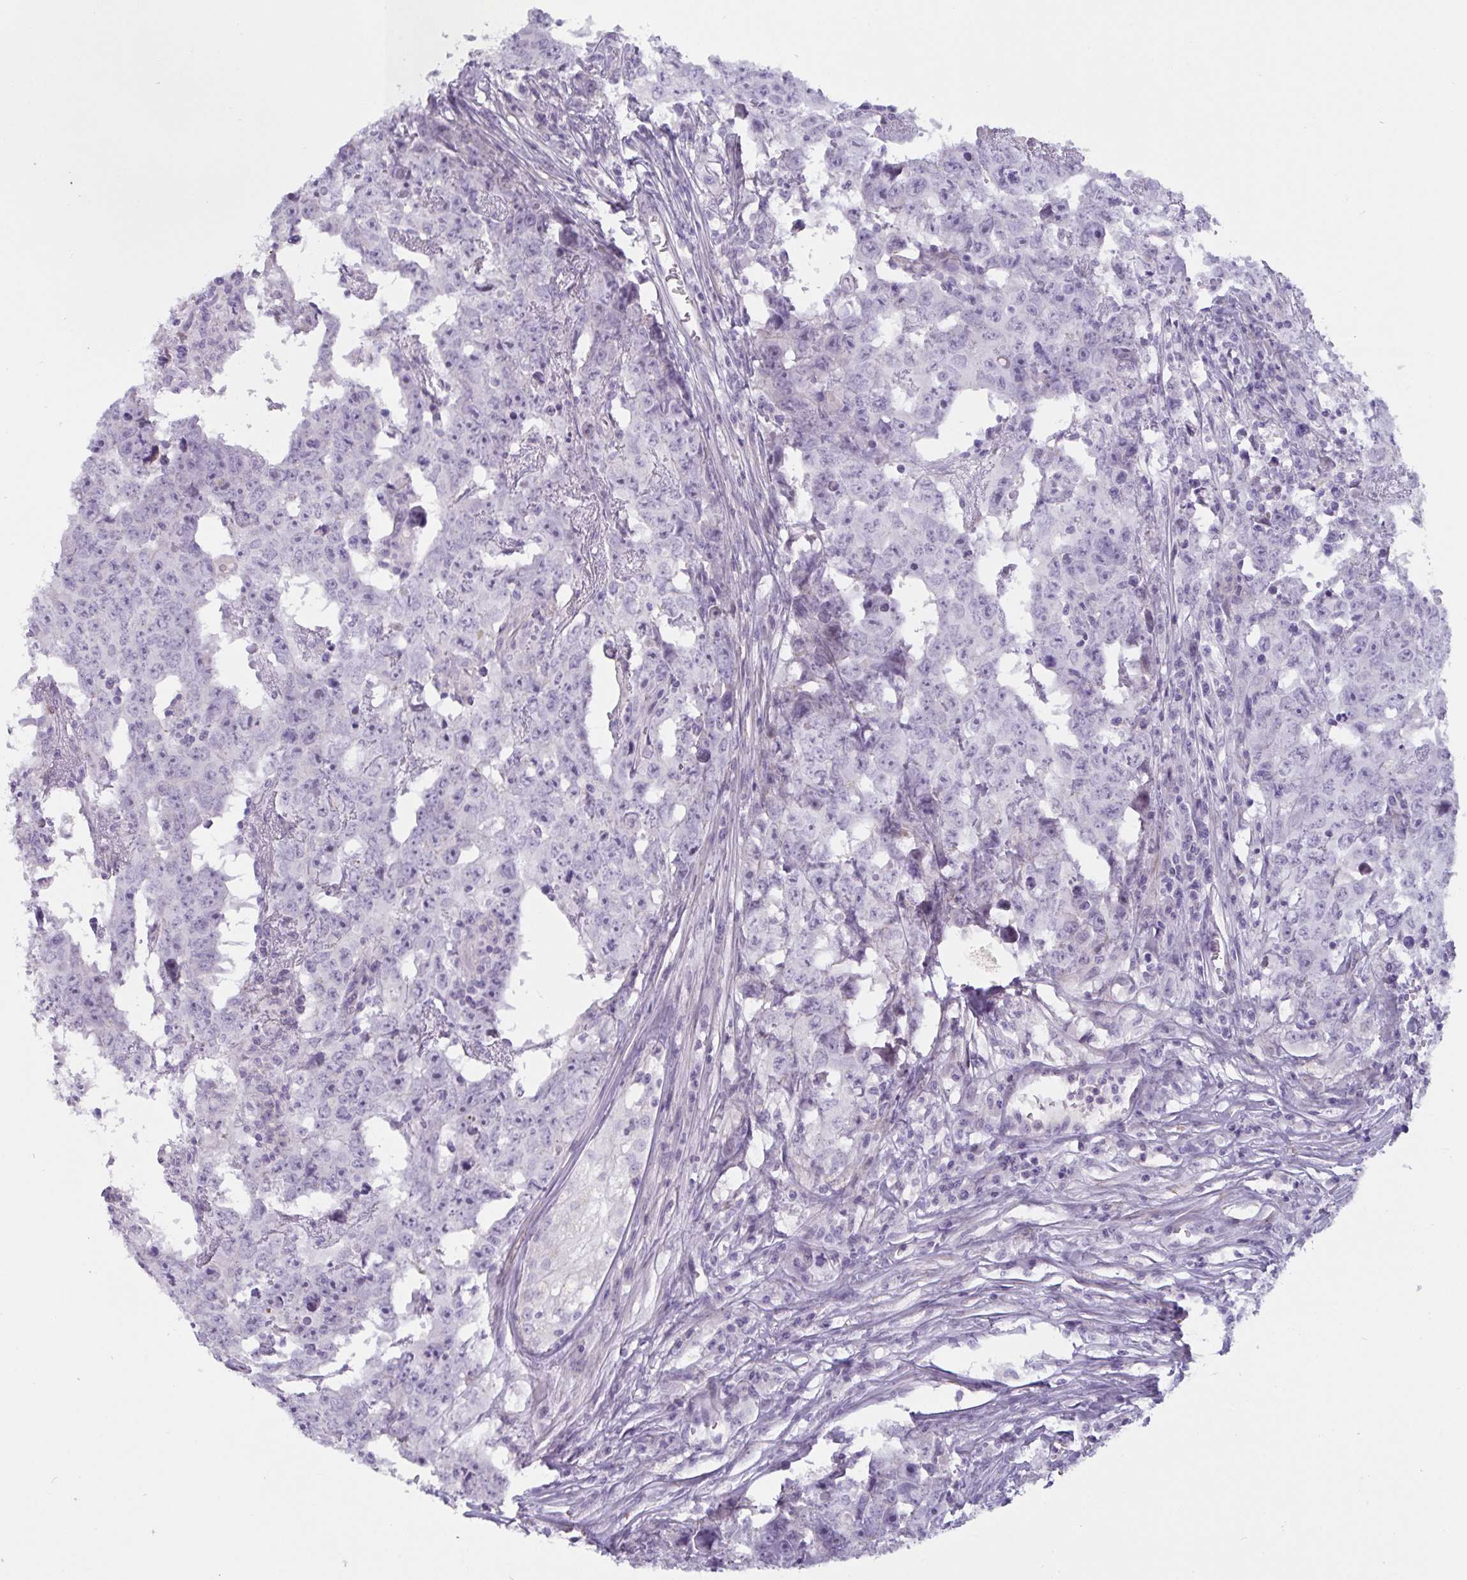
{"staining": {"intensity": "negative", "quantity": "none", "location": "none"}, "tissue": "testis cancer", "cell_type": "Tumor cells", "image_type": "cancer", "snomed": [{"axis": "morphology", "description": "Carcinoma, Embryonal, NOS"}, {"axis": "topography", "description": "Testis"}], "caption": "High magnification brightfield microscopy of testis embryonal carcinoma stained with DAB (3,3'-diaminobenzidine) (brown) and counterstained with hematoxylin (blue): tumor cells show no significant positivity.", "gene": "OR5P3", "patient": {"sex": "male", "age": 22}}